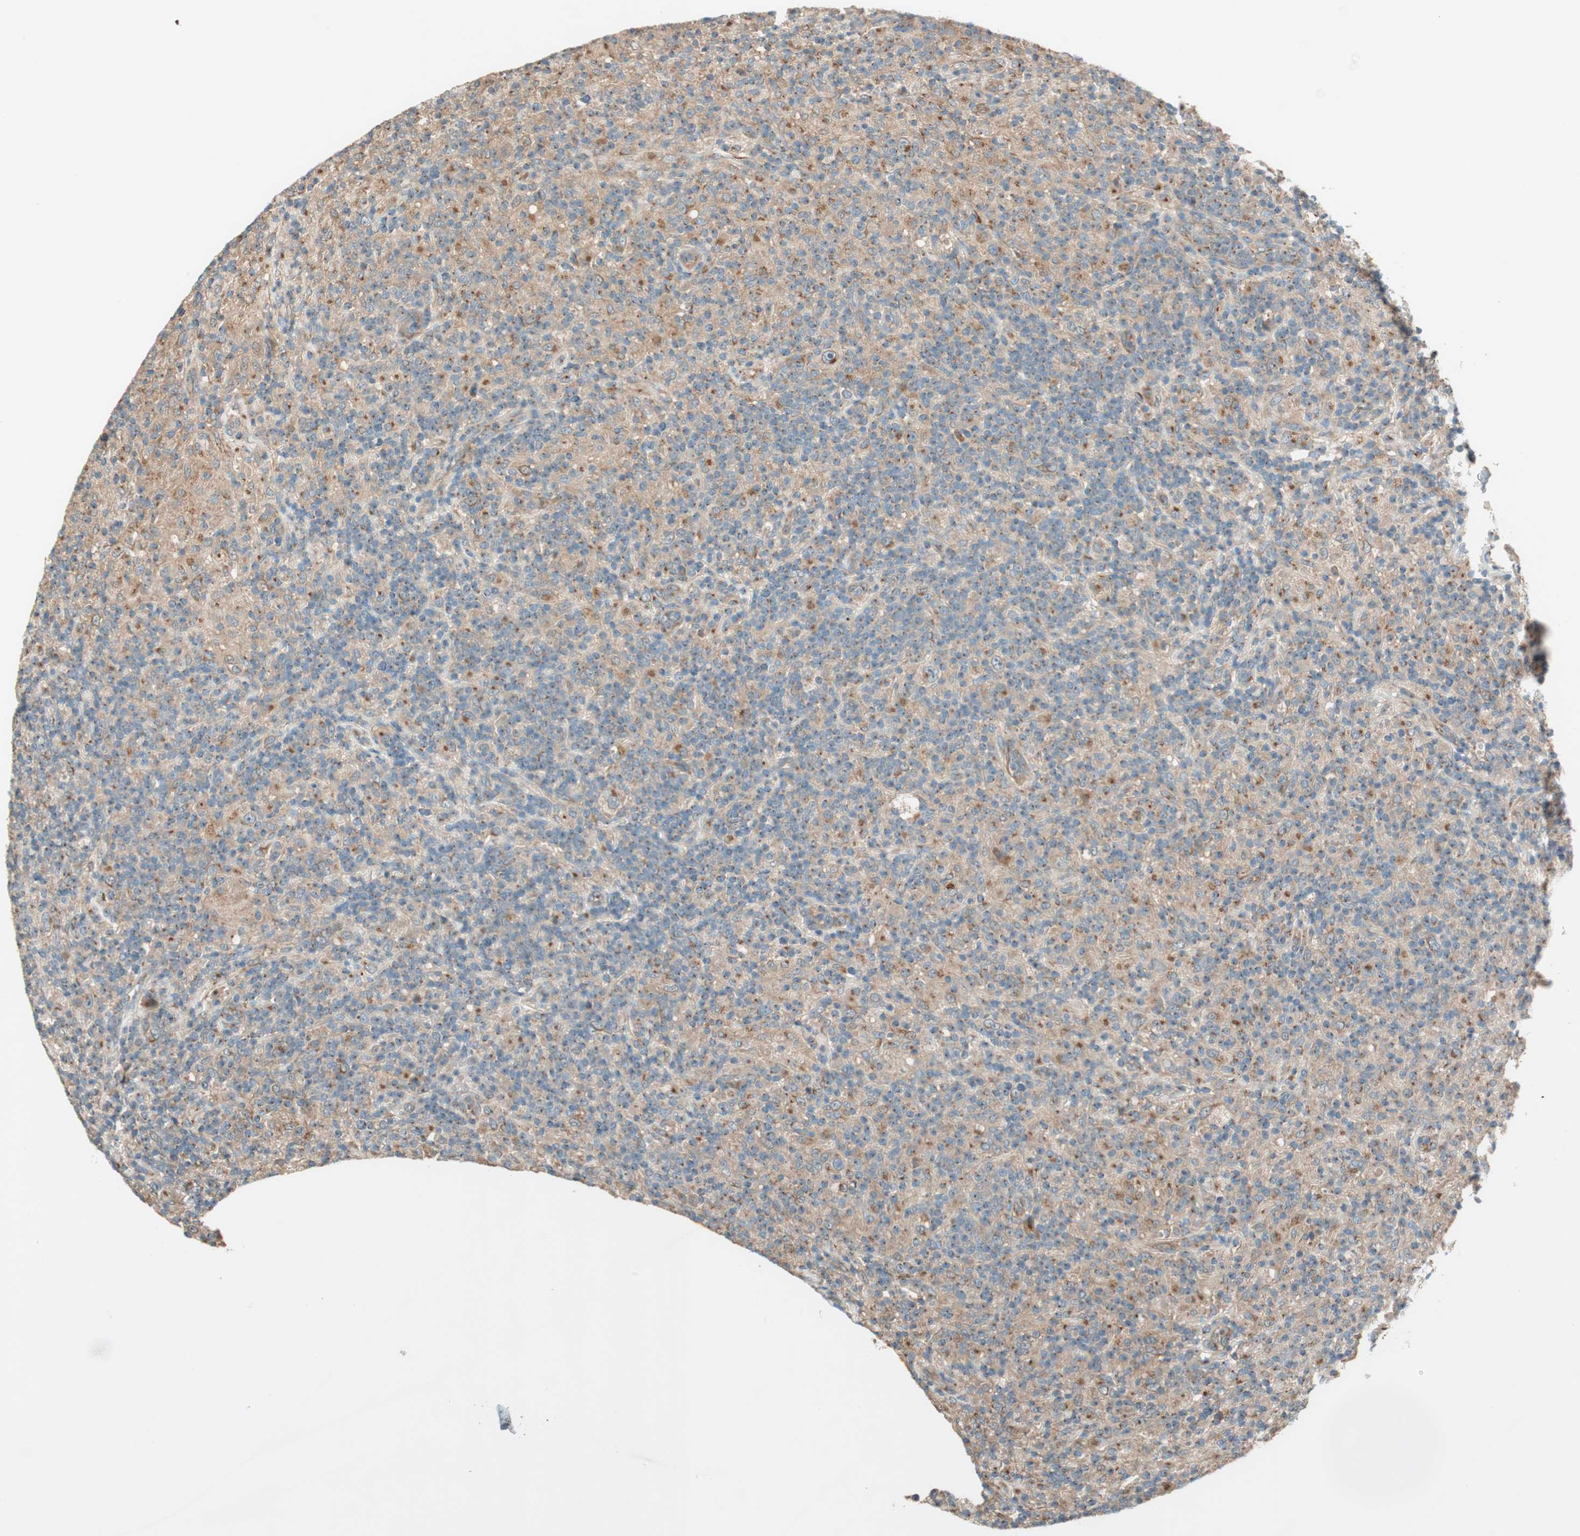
{"staining": {"intensity": "moderate", "quantity": ">75%", "location": "cytoplasmic/membranous"}, "tissue": "lymphoma", "cell_type": "Tumor cells", "image_type": "cancer", "snomed": [{"axis": "morphology", "description": "Hodgkin's disease, NOS"}, {"axis": "topography", "description": "Lymph node"}], "caption": "Brown immunohistochemical staining in human Hodgkin's disease demonstrates moderate cytoplasmic/membranous staining in about >75% of tumor cells.", "gene": "SEC16A", "patient": {"sex": "male", "age": 70}}